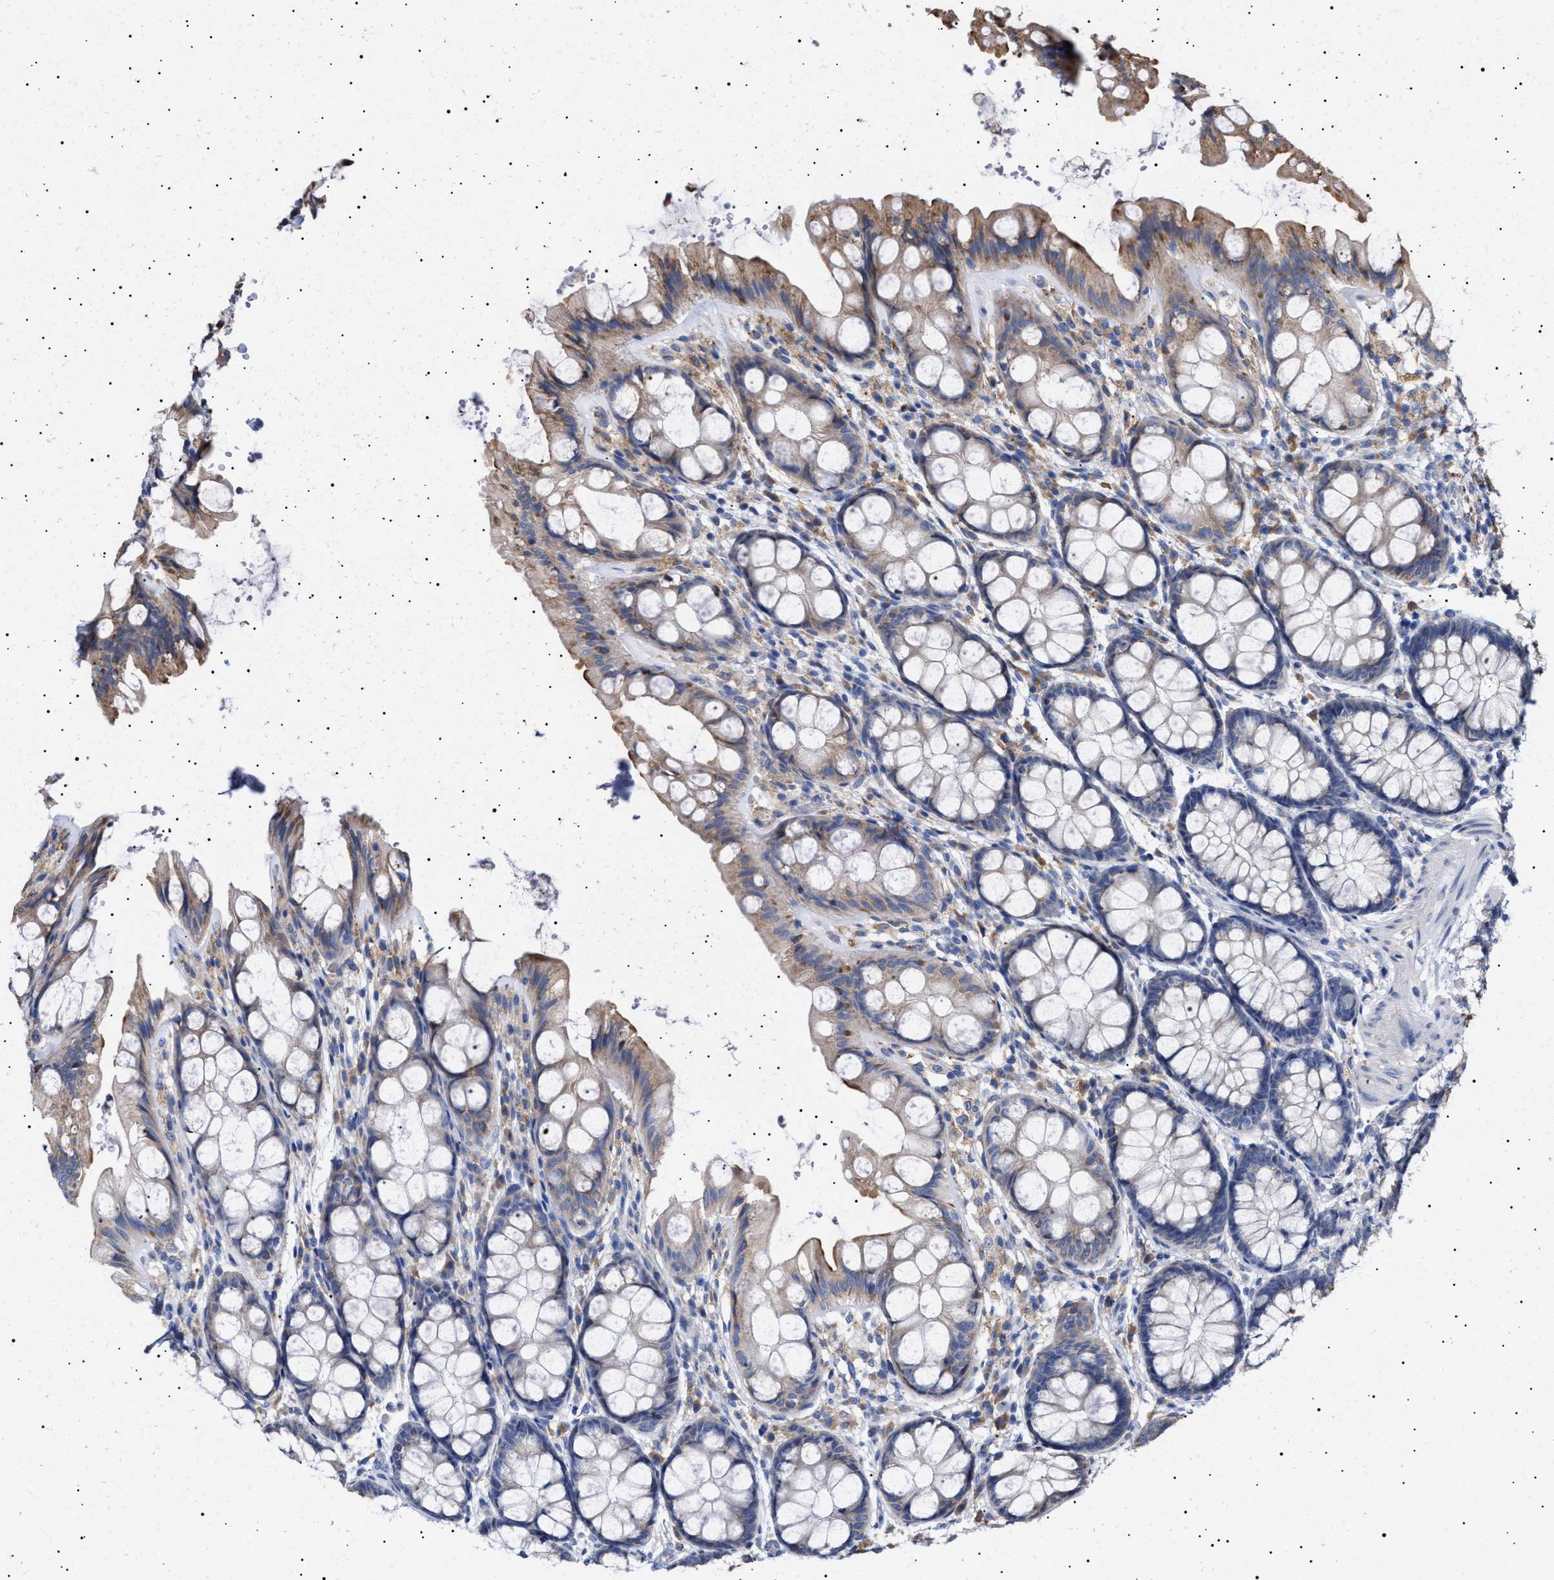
{"staining": {"intensity": "negative", "quantity": "none", "location": "none"}, "tissue": "colon", "cell_type": "Endothelial cells", "image_type": "normal", "snomed": [{"axis": "morphology", "description": "Normal tissue, NOS"}, {"axis": "topography", "description": "Colon"}], "caption": "A photomicrograph of colon stained for a protein demonstrates no brown staining in endothelial cells.", "gene": "ERCC6L2", "patient": {"sex": "male", "age": 47}}